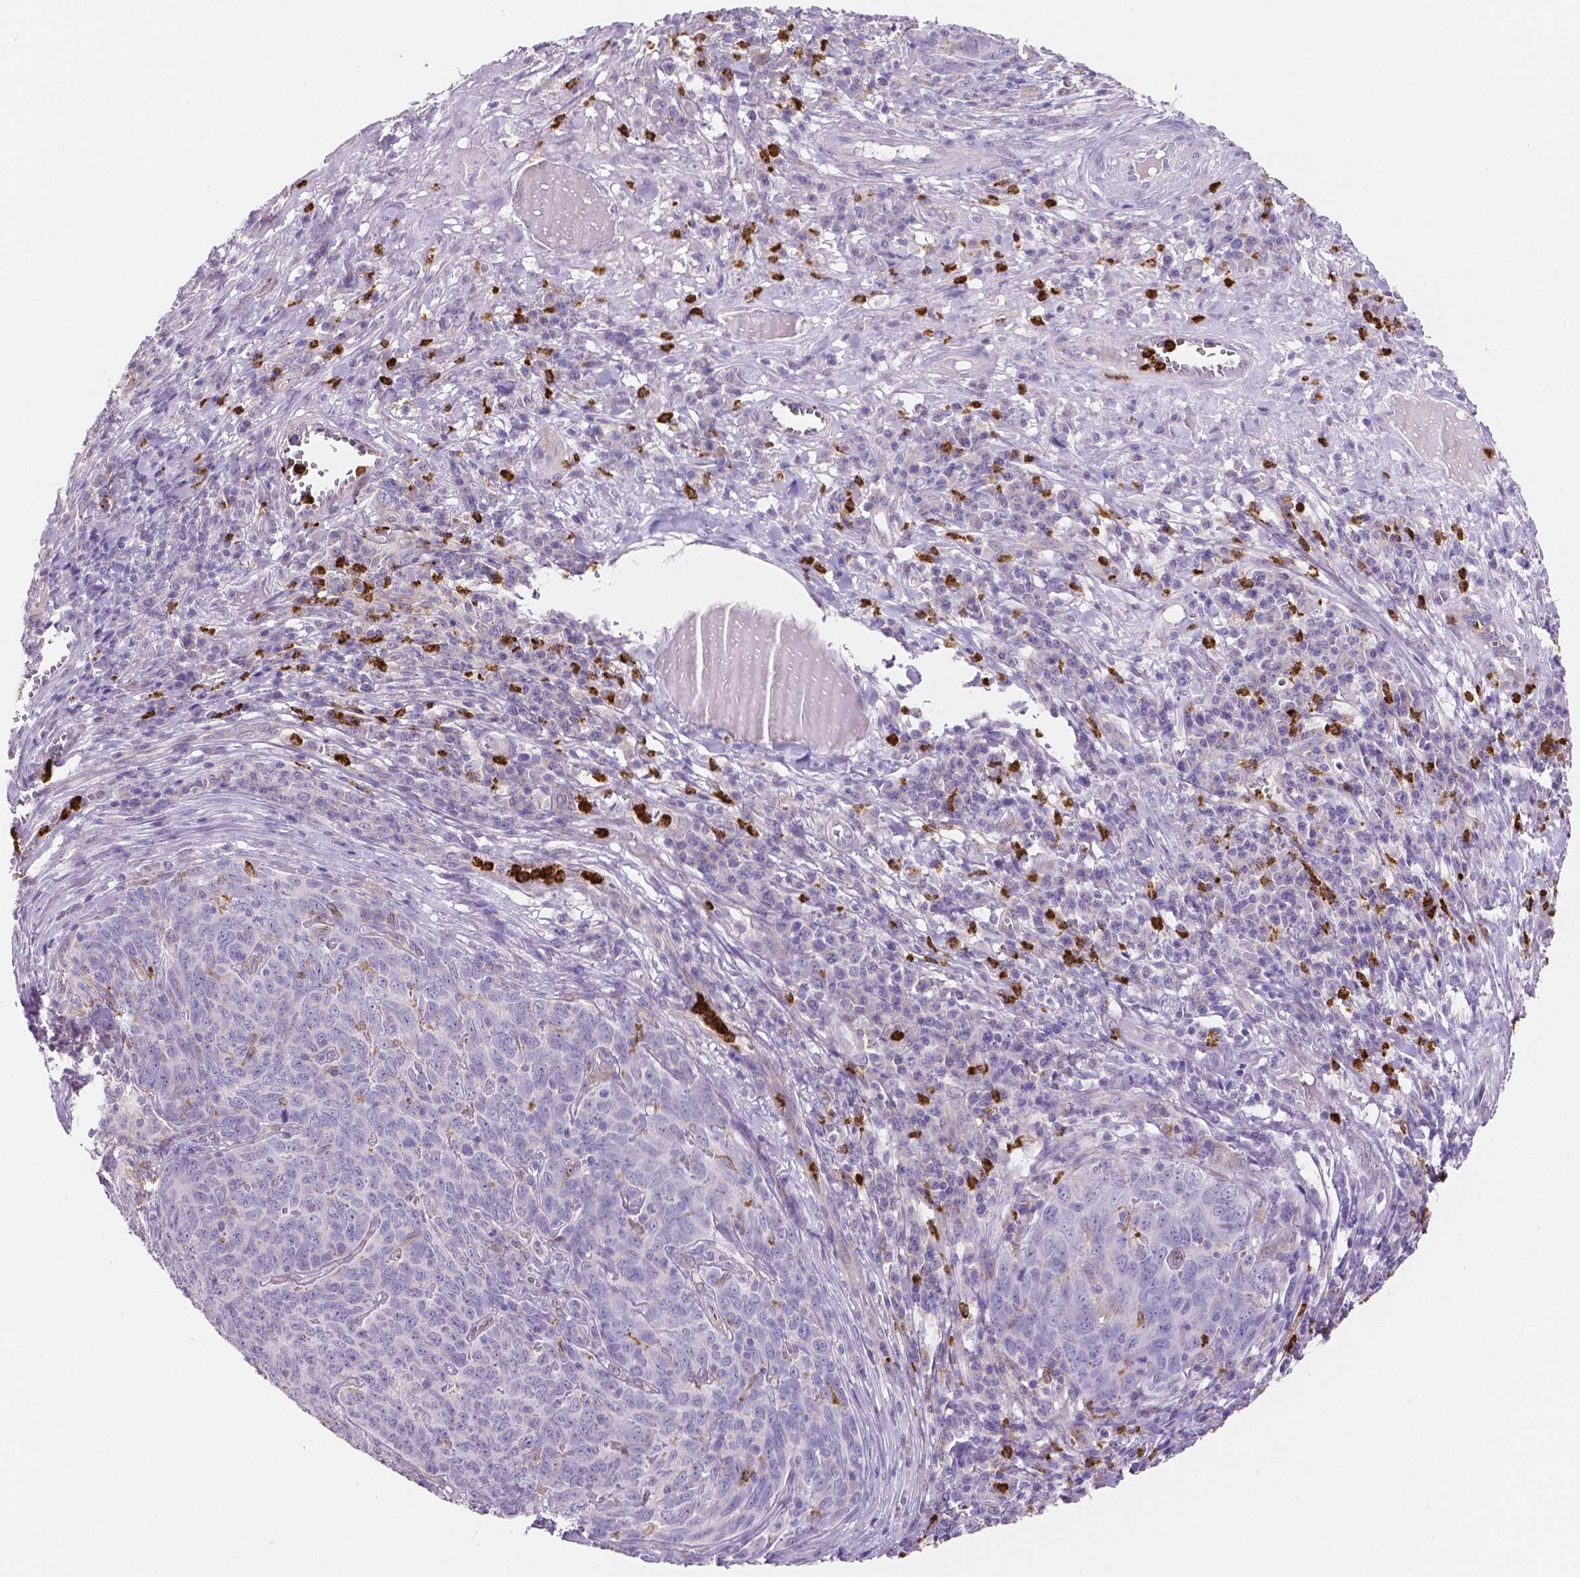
{"staining": {"intensity": "negative", "quantity": "none", "location": "none"}, "tissue": "skin cancer", "cell_type": "Tumor cells", "image_type": "cancer", "snomed": [{"axis": "morphology", "description": "Squamous cell carcinoma, NOS"}, {"axis": "topography", "description": "Skin"}, {"axis": "topography", "description": "Anal"}], "caption": "A histopathology image of human skin cancer is negative for staining in tumor cells. (Stains: DAB (3,3'-diaminobenzidine) IHC with hematoxylin counter stain, Microscopy: brightfield microscopy at high magnification).", "gene": "MMP9", "patient": {"sex": "female", "age": 51}}